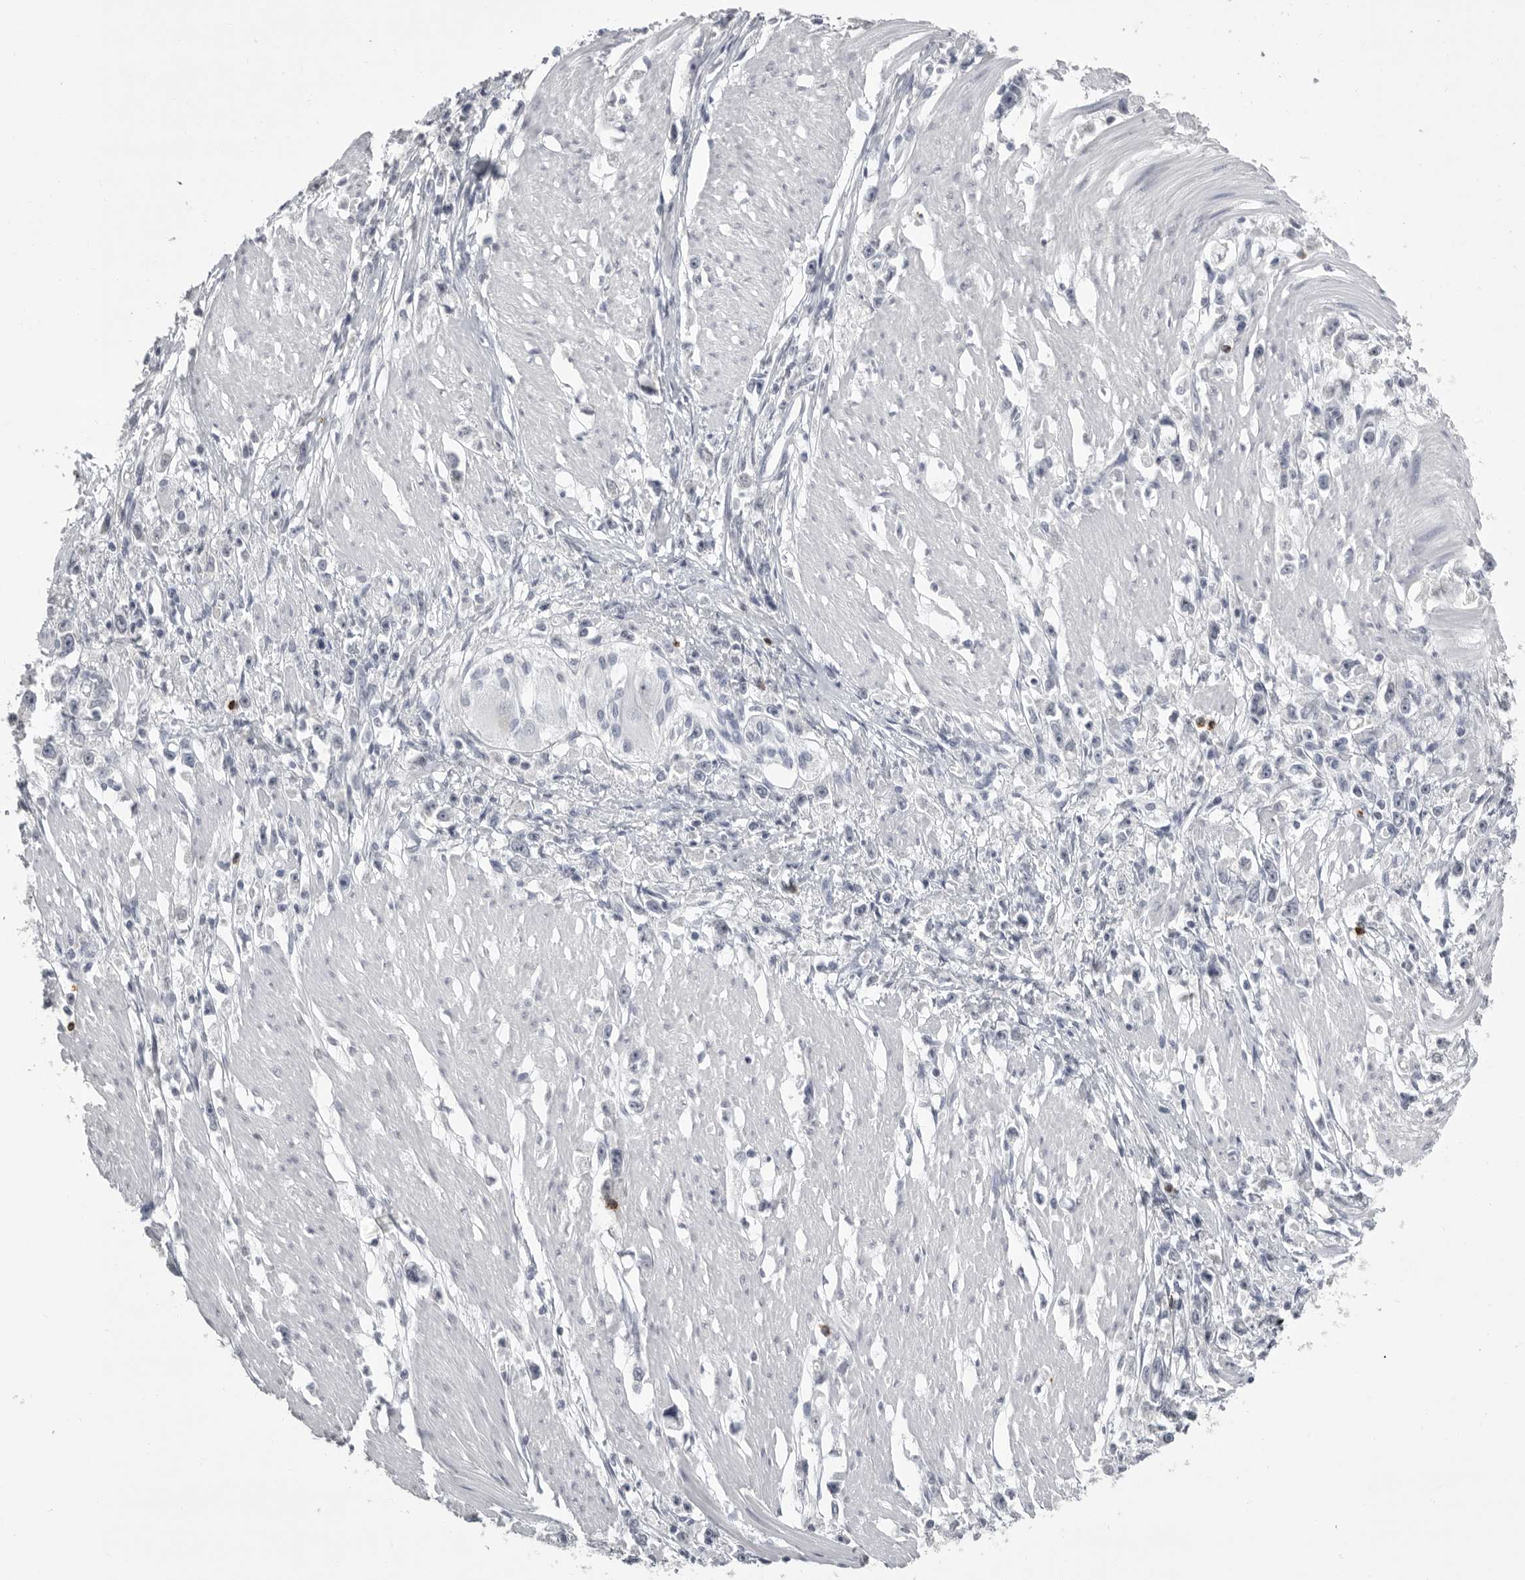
{"staining": {"intensity": "negative", "quantity": "none", "location": "none"}, "tissue": "stomach cancer", "cell_type": "Tumor cells", "image_type": "cancer", "snomed": [{"axis": "morphology", "description": "Adenocarcinoma, NOS"}, {"axis": "topography", "description": "Stomach"}], "caption": "An image of stomach cancer (adenocarcinoma) stained for a protein reveals no brown staining in tumor cells. The staining was performed using DAB (3,3'-diaminobenzidine) to visualize the protein expression in brown, while the nuclei were stained in blue with hematoxylin (Magnification: 20x).", "gene": "GNLY", "patient": {"sex": "female", "age": 59}}